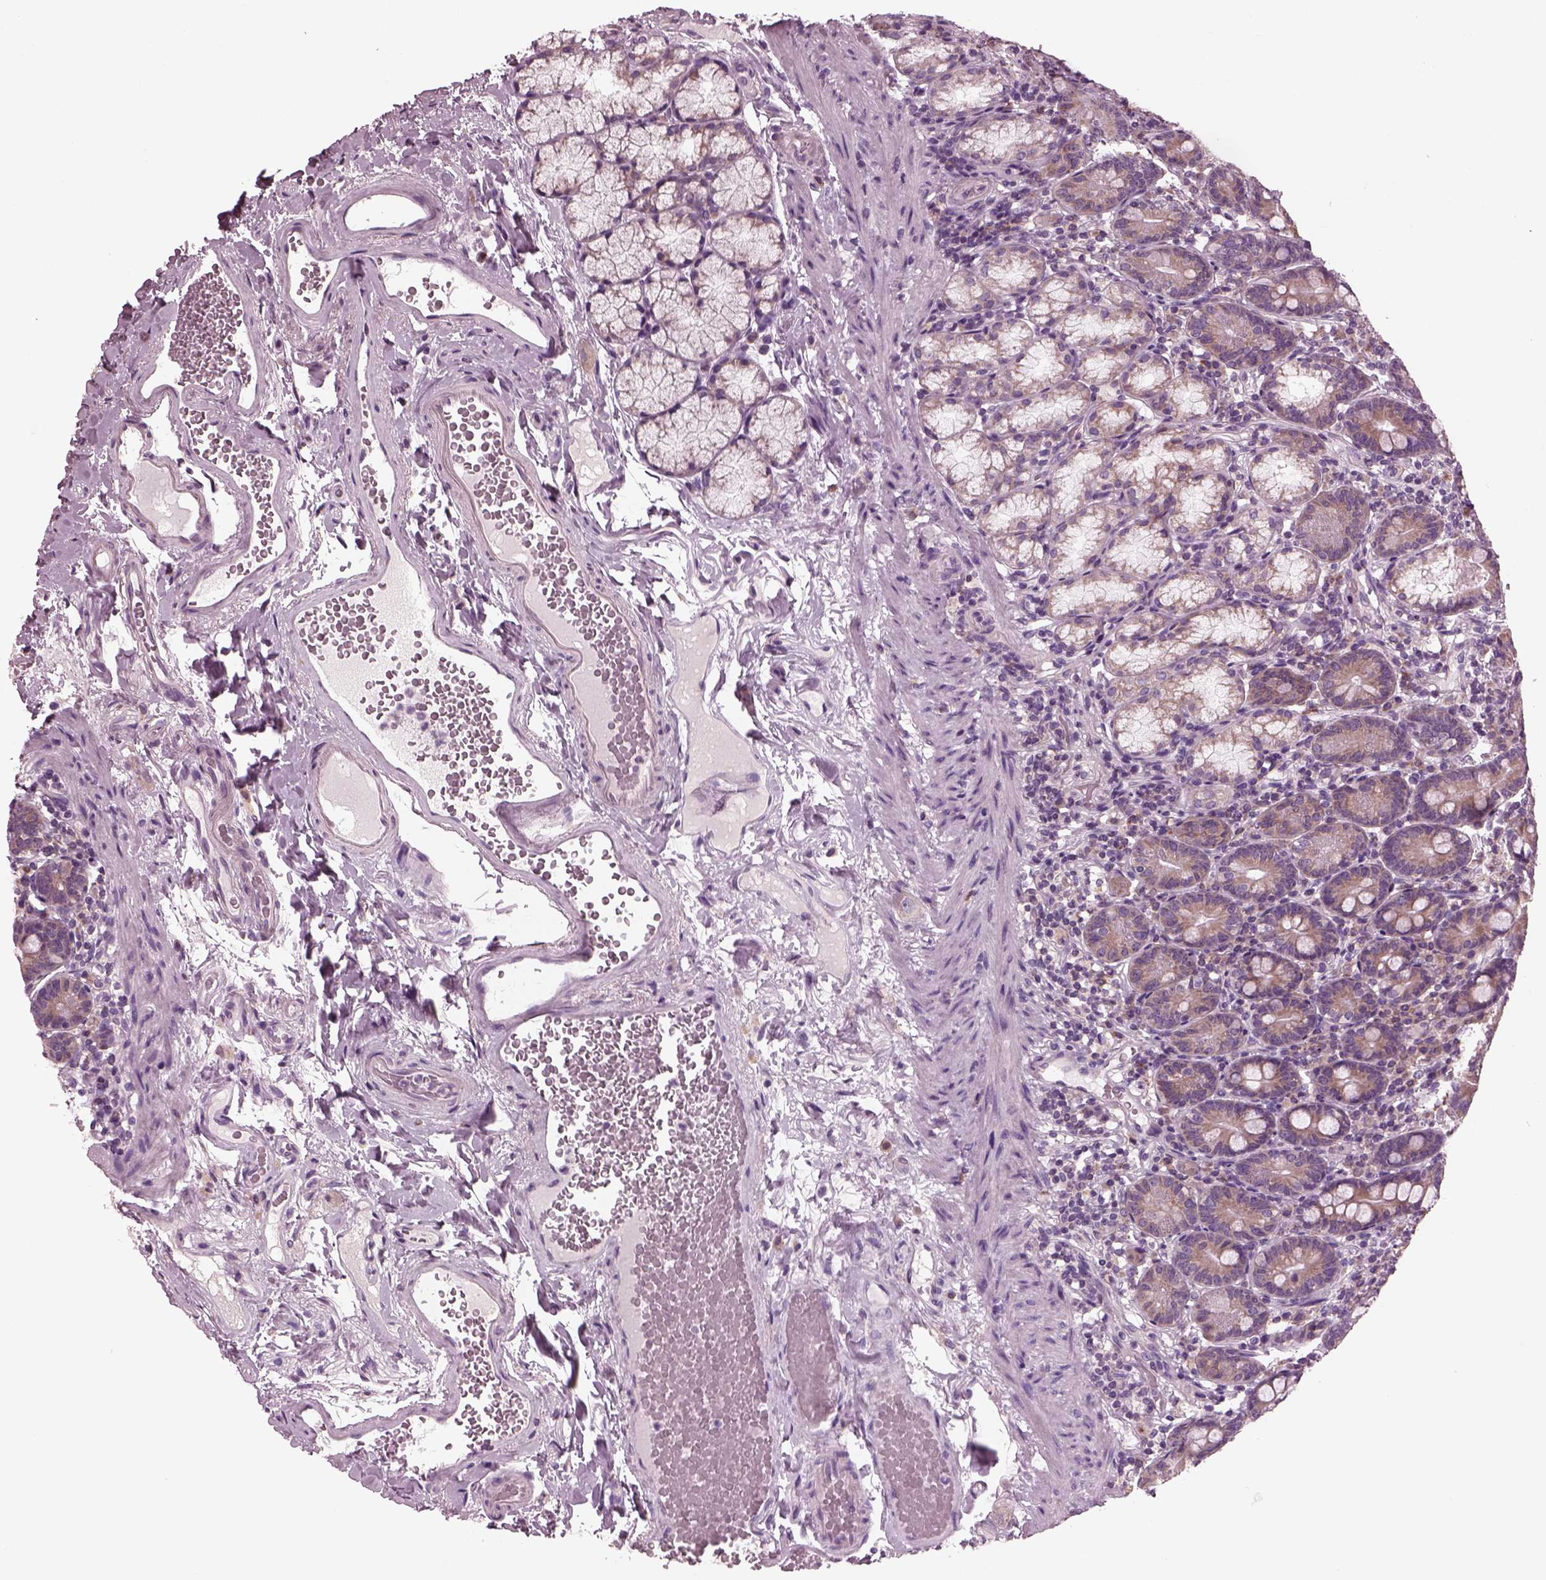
{"staining": {"intensity": "strong", "quantity": "<25%", "location": "cytoplasmic/membranous"}, "tissue": "duodenum", "cell_type": "Glandular cells", "image_type": "normal", "snomed": [{"axis": "morphology", "description": "Normal tissue, NOS"}, {"axis": "topography", "description": "Duodenum"}], "caption": "Immunohistochemical staining of normal human duodenum shows strong cytoplasmic/membranous protein positivity in approximately <25% of glandular cells.", "gene": "AP4M1", "patient": {"sex": "female", "age": 67}}